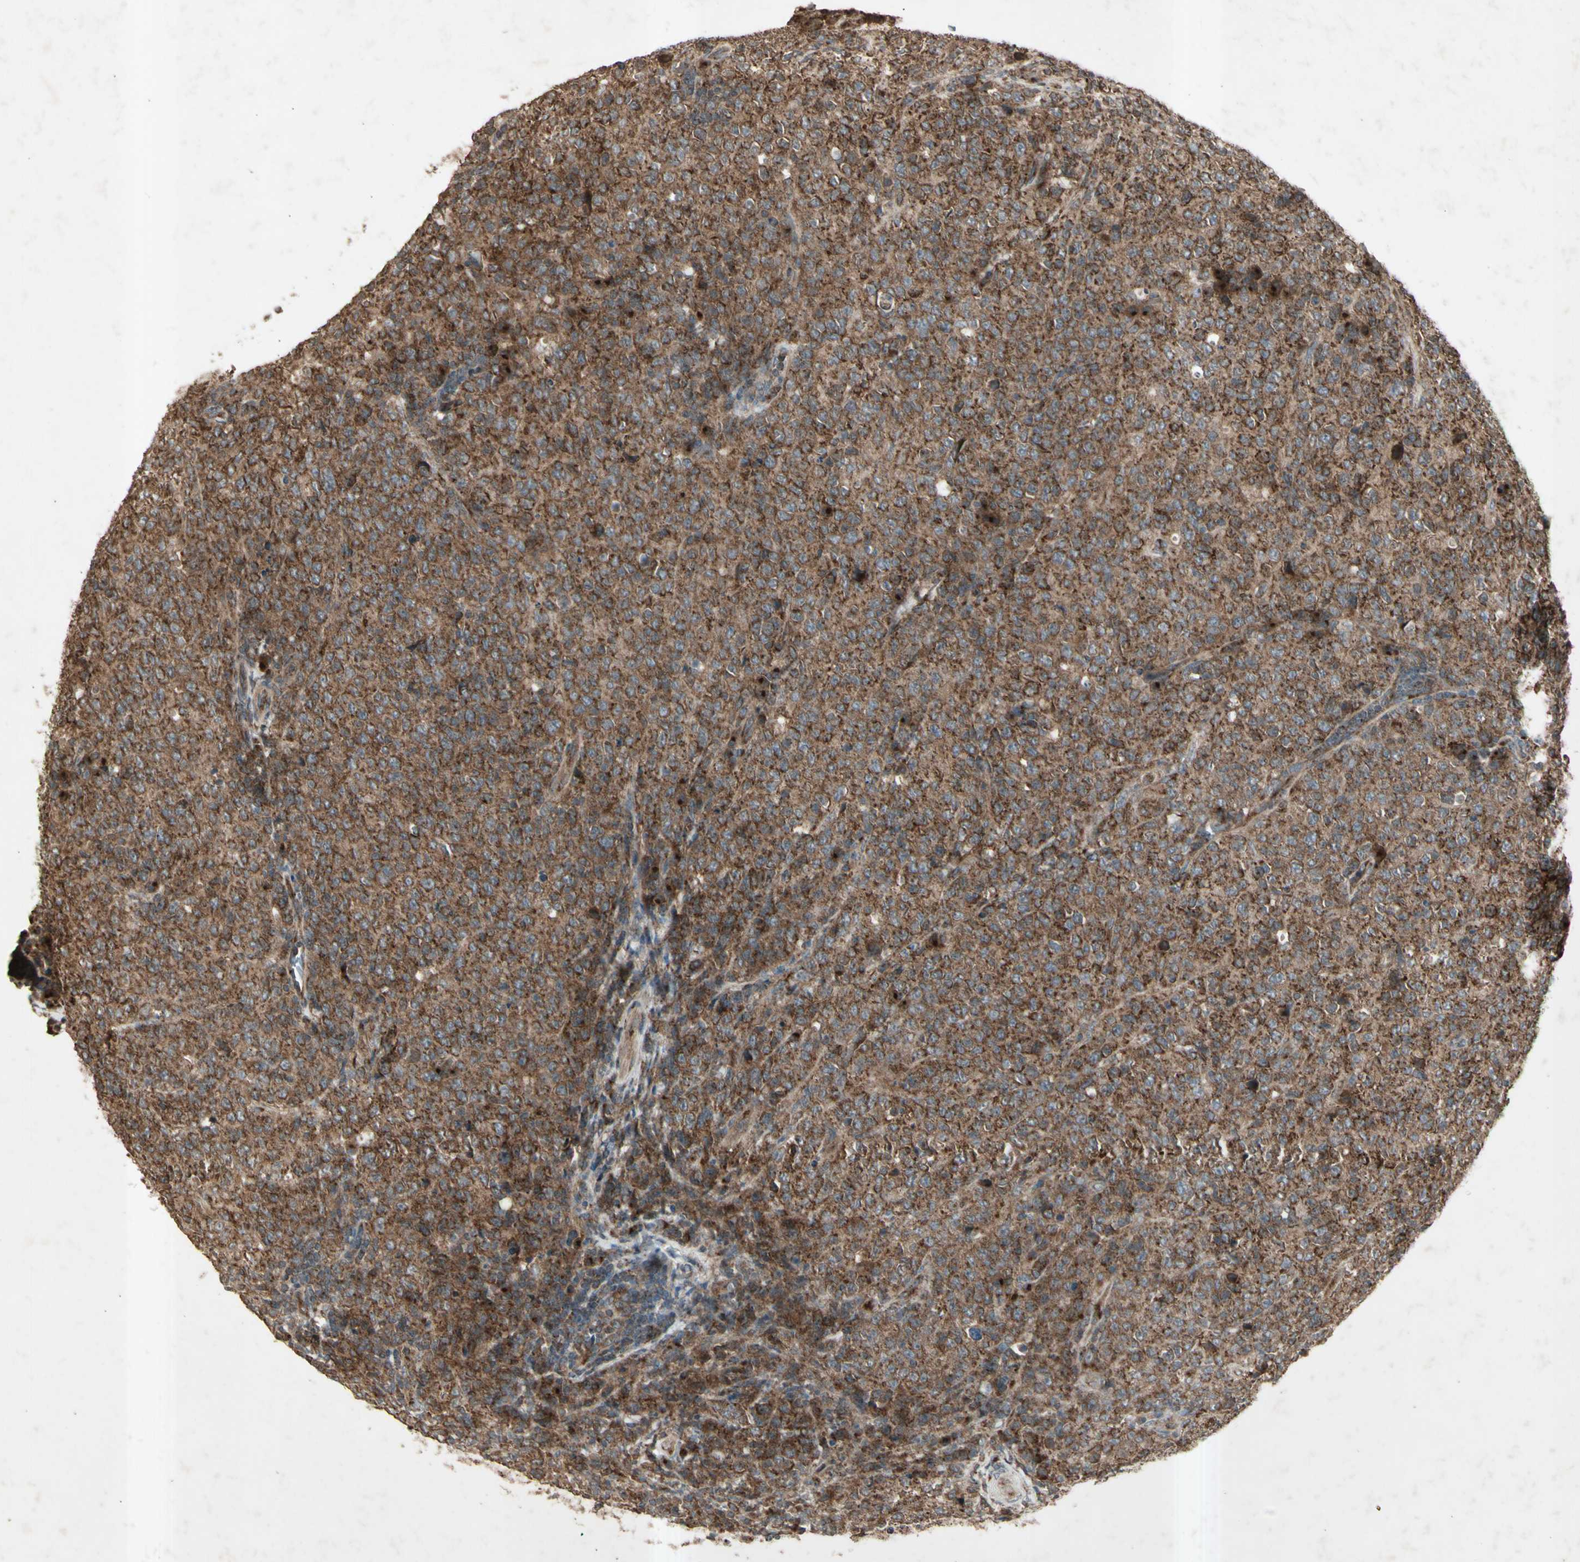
{"staining": {"intensity": "strong", "quantity": ">75%", "location": "cytoplasmic/membranous"}, "tissue": "lymphoma", "cell_type": "Tumor cells", "image_type": "cancer", "snomed": [{"axis": "morphology", "description": "Malignant lymphoma, non-Hodgkin's type, High grade"}, {"axis": "topography", "description": "Tonsil"}], "caption": "Immunohistochemistry (IHC) micrograph of malignant lymphoma, non-Hodgkin's type (high-grade) stained for a protein (brown), which demonstrates high levels of strong cytoplasmic/membranous expression in about >75% of tumor cells.", "gene": "AP1G1", "patient": {"sex": "female", "age": 36}}